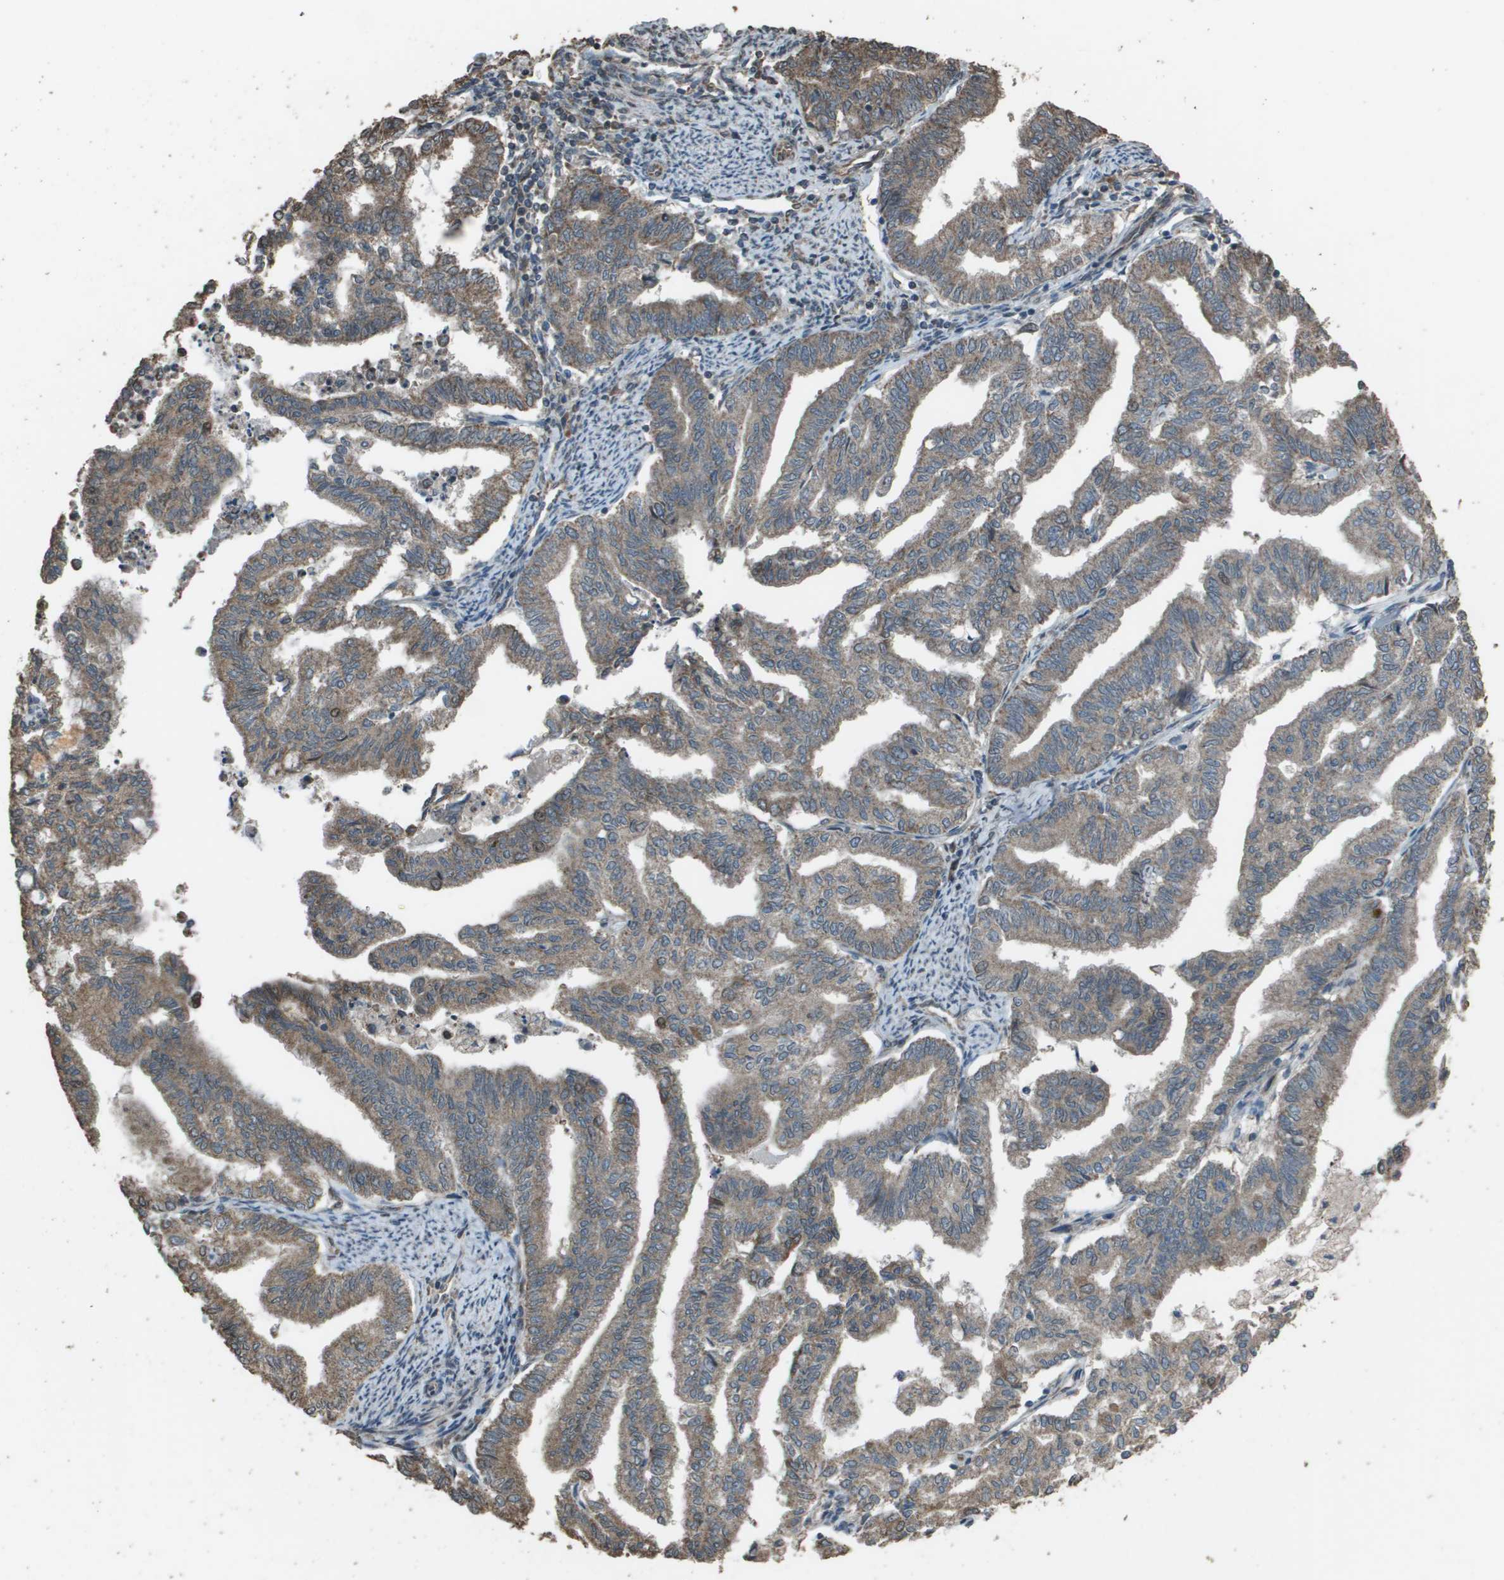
{"staining": {"intensity": "moderate", "quantity": ">75%", "location": "cytoplasmic/membranous"}, "tissue": "endometrial cancer", "cell_type": "Tumor cells", "image_type": "cancer", "snomed": [{"axis": "morphology", "description": "Adenocarcinoma, NOS"}, {"axis": "topography", "description": "Endometrium"}], "caption": "Tumor cells exhibit medium levels of moderate cytoplasmic/membranous expression in approximately >75% of cells in human endometrial cancer (adenocarcinoma).", "gene": "FIG4", "patient": {"sex": "female", "age": 79}}